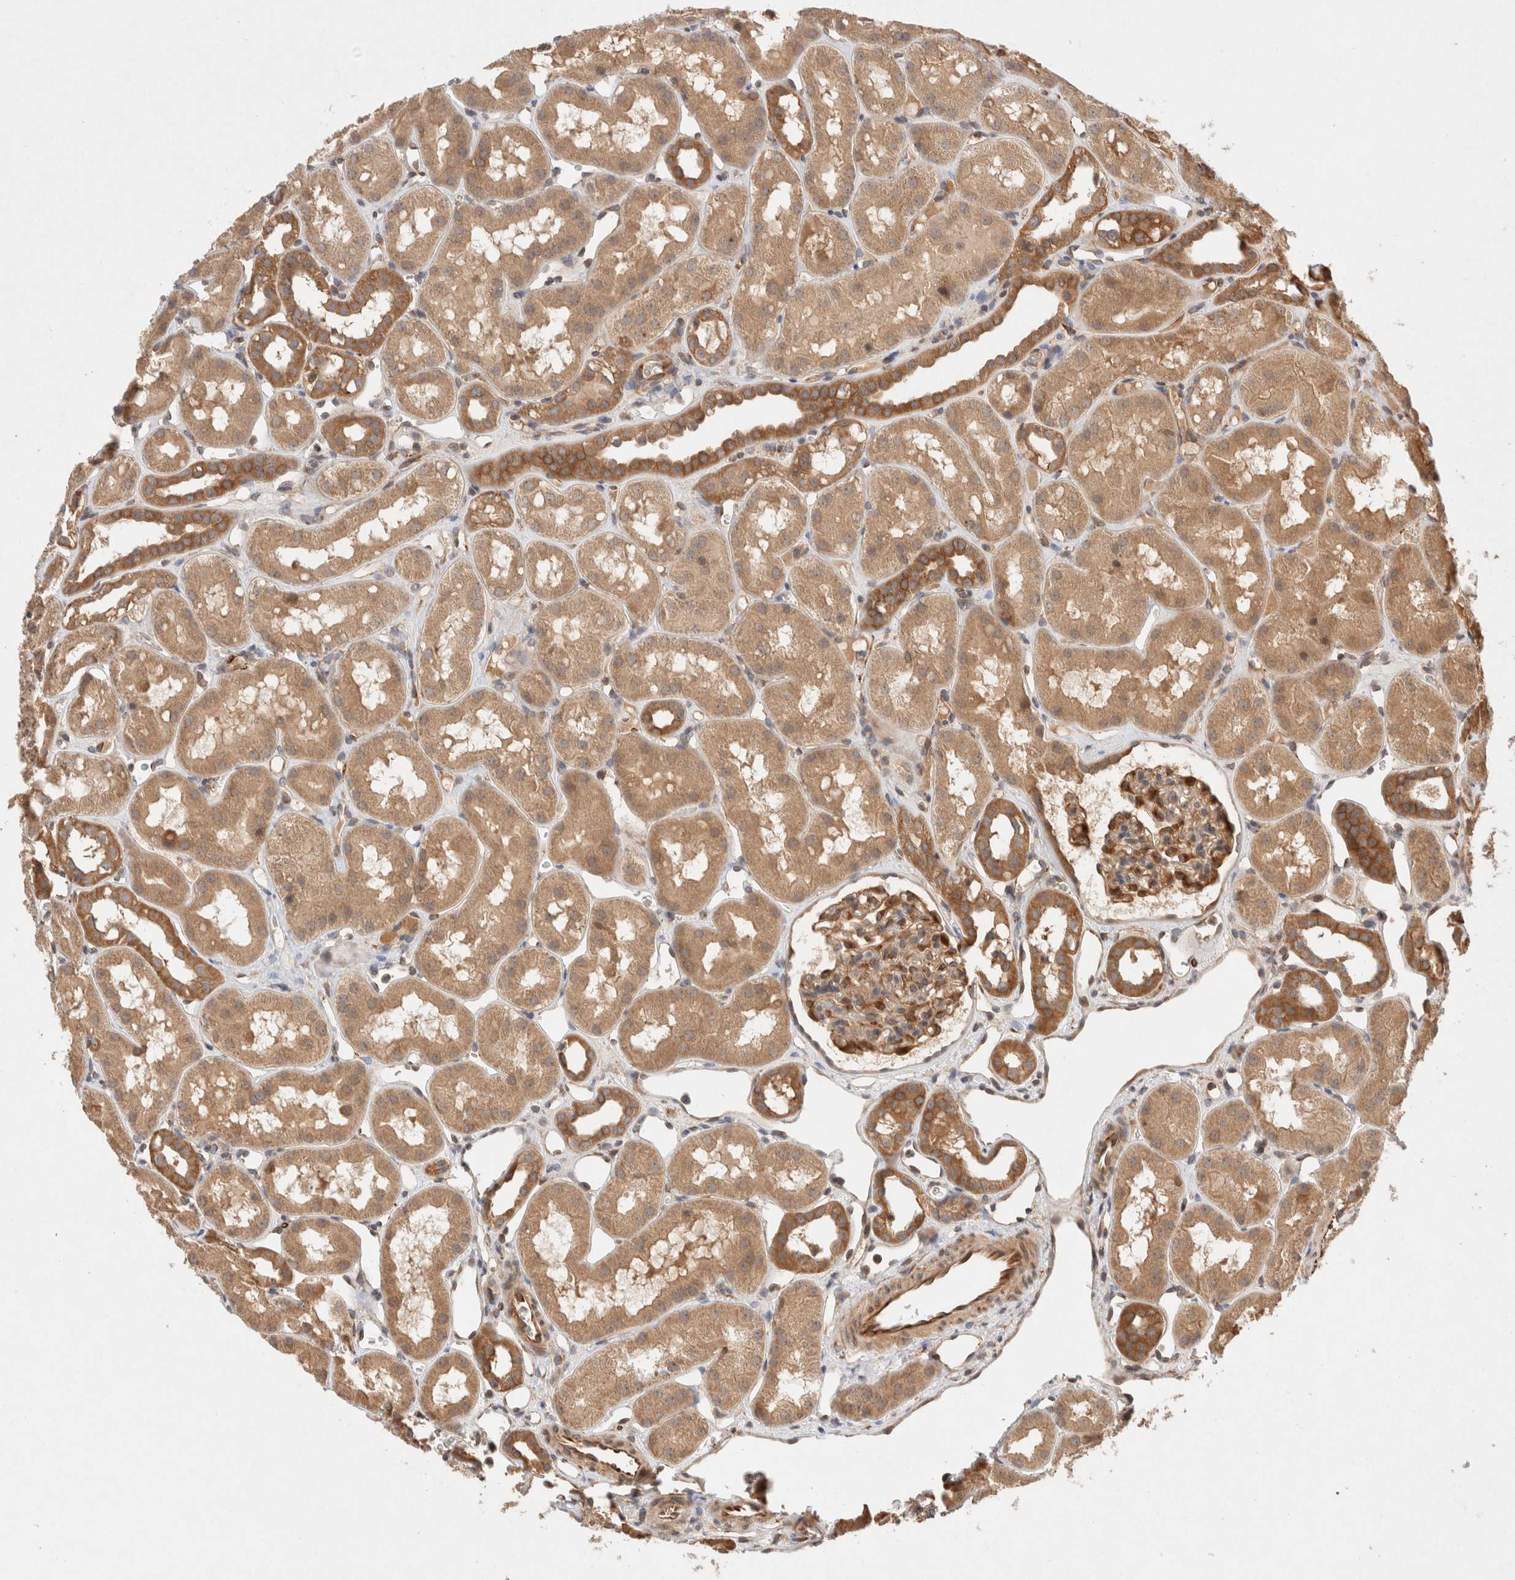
{"staining": {"intensity": "moderate", "quantity": ">75%", "location": "cytoplasmic/membranous"}, "tissue": "kidney", "cell_type": "Cells in glomeruli", "image_type": "normal", "snomed": [{"axis": "morphology", "description": "Normal tissue, NOS"}, {"axis": "topography", "description": "Kidney"}], "caption": "The photomicrograph reveals staining of benign kidney, revealing moderate cytoplasmic/membranous protein positivity (brown color) within cells in glomeruli.", "gene": "KLHL20", "patient": {"sex": "male", "age": 16}}